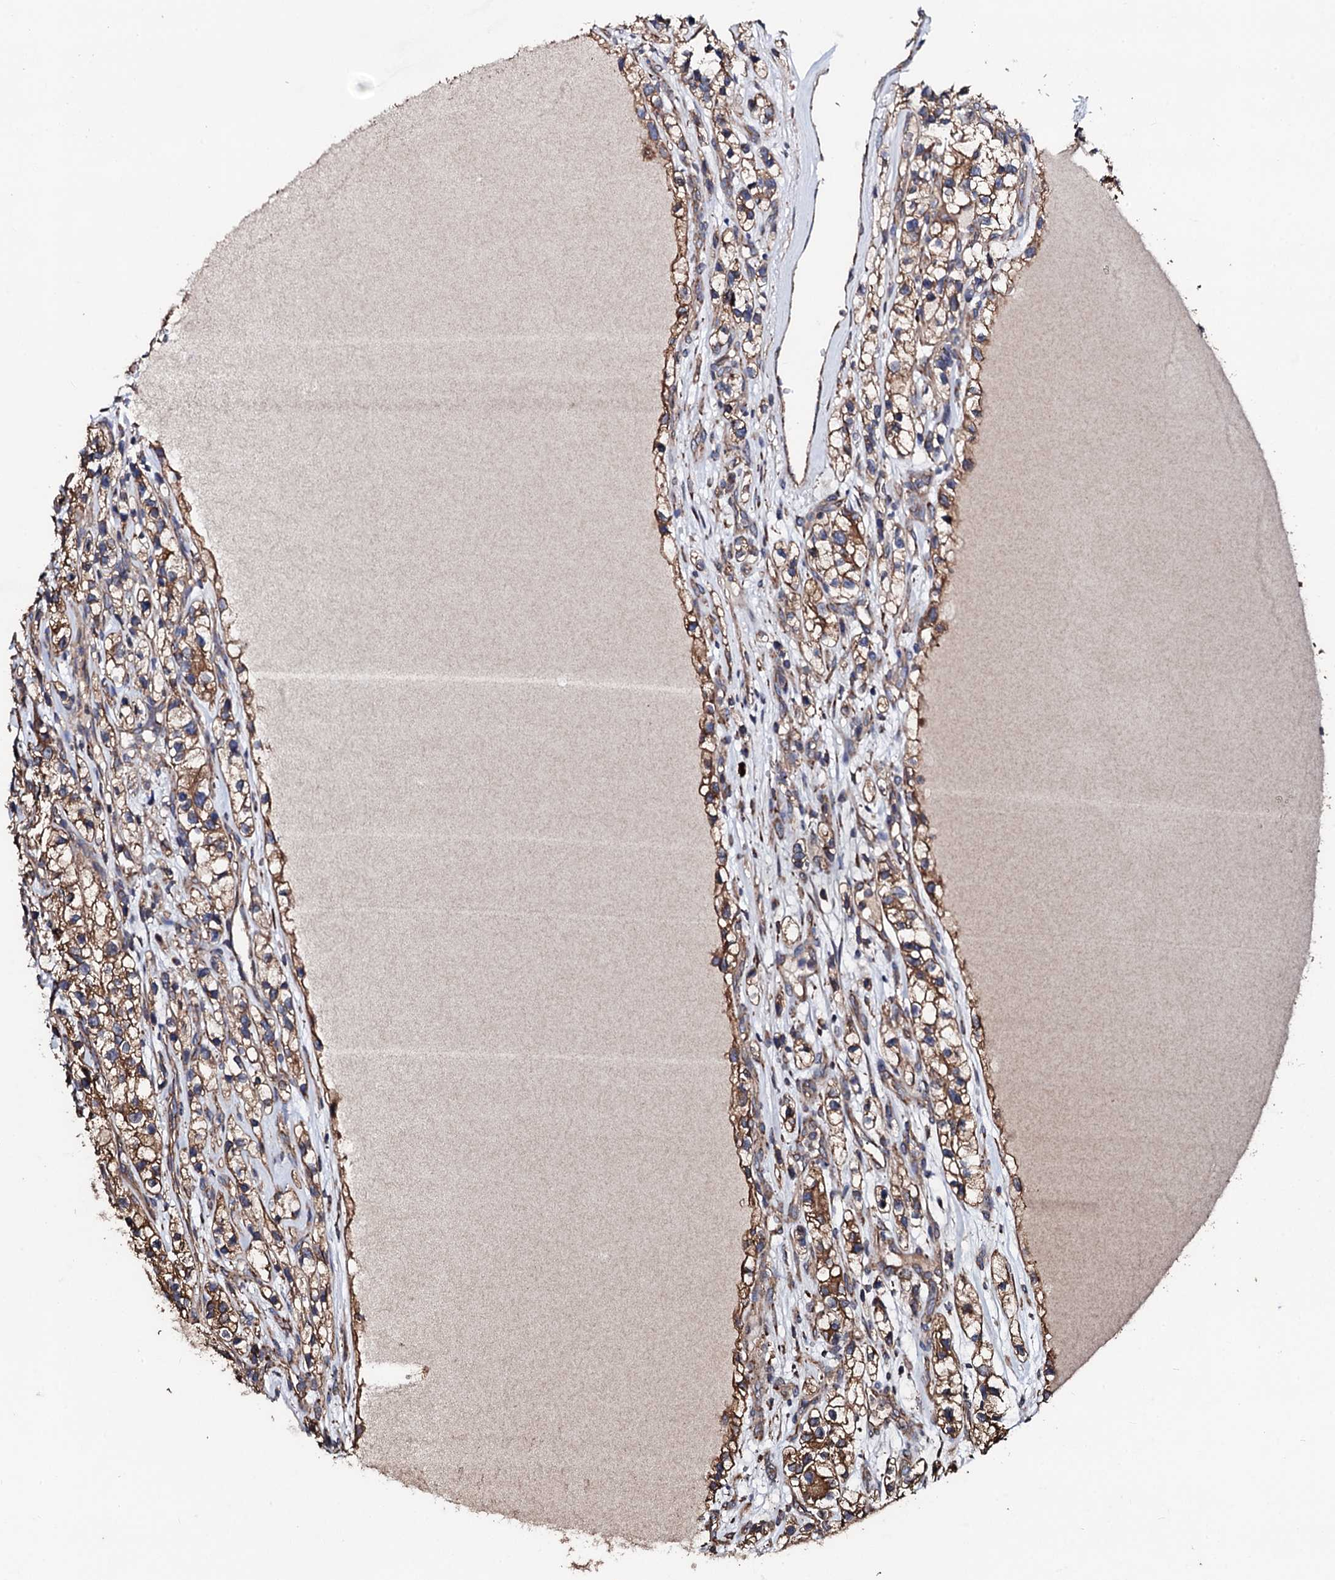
{"staining": {"intensity": "moderate", "quantity": ">75%", "location": "cytoplasmic/membranous"}, "tissue": "renal cancer", "cell_type": "Tumor cells", "image_type": "cancer", "snomed": [{"axis": "morphology", "description": "Adenocarcinoma, NOS"}, {"axis": "topography", "description": "Kidney"}], "caption": "IHC photomicrograph of neoplastic tissue: renal cancer stained using IHC reveals medium levels of moderate protein expression localized specifically in the cytoplasmic/membranous of tumor cells, appearing as a cytoplasmic/membranous brown color.", "gene": "CKAP5", "patient": {"sex": "female", "age": 57}}